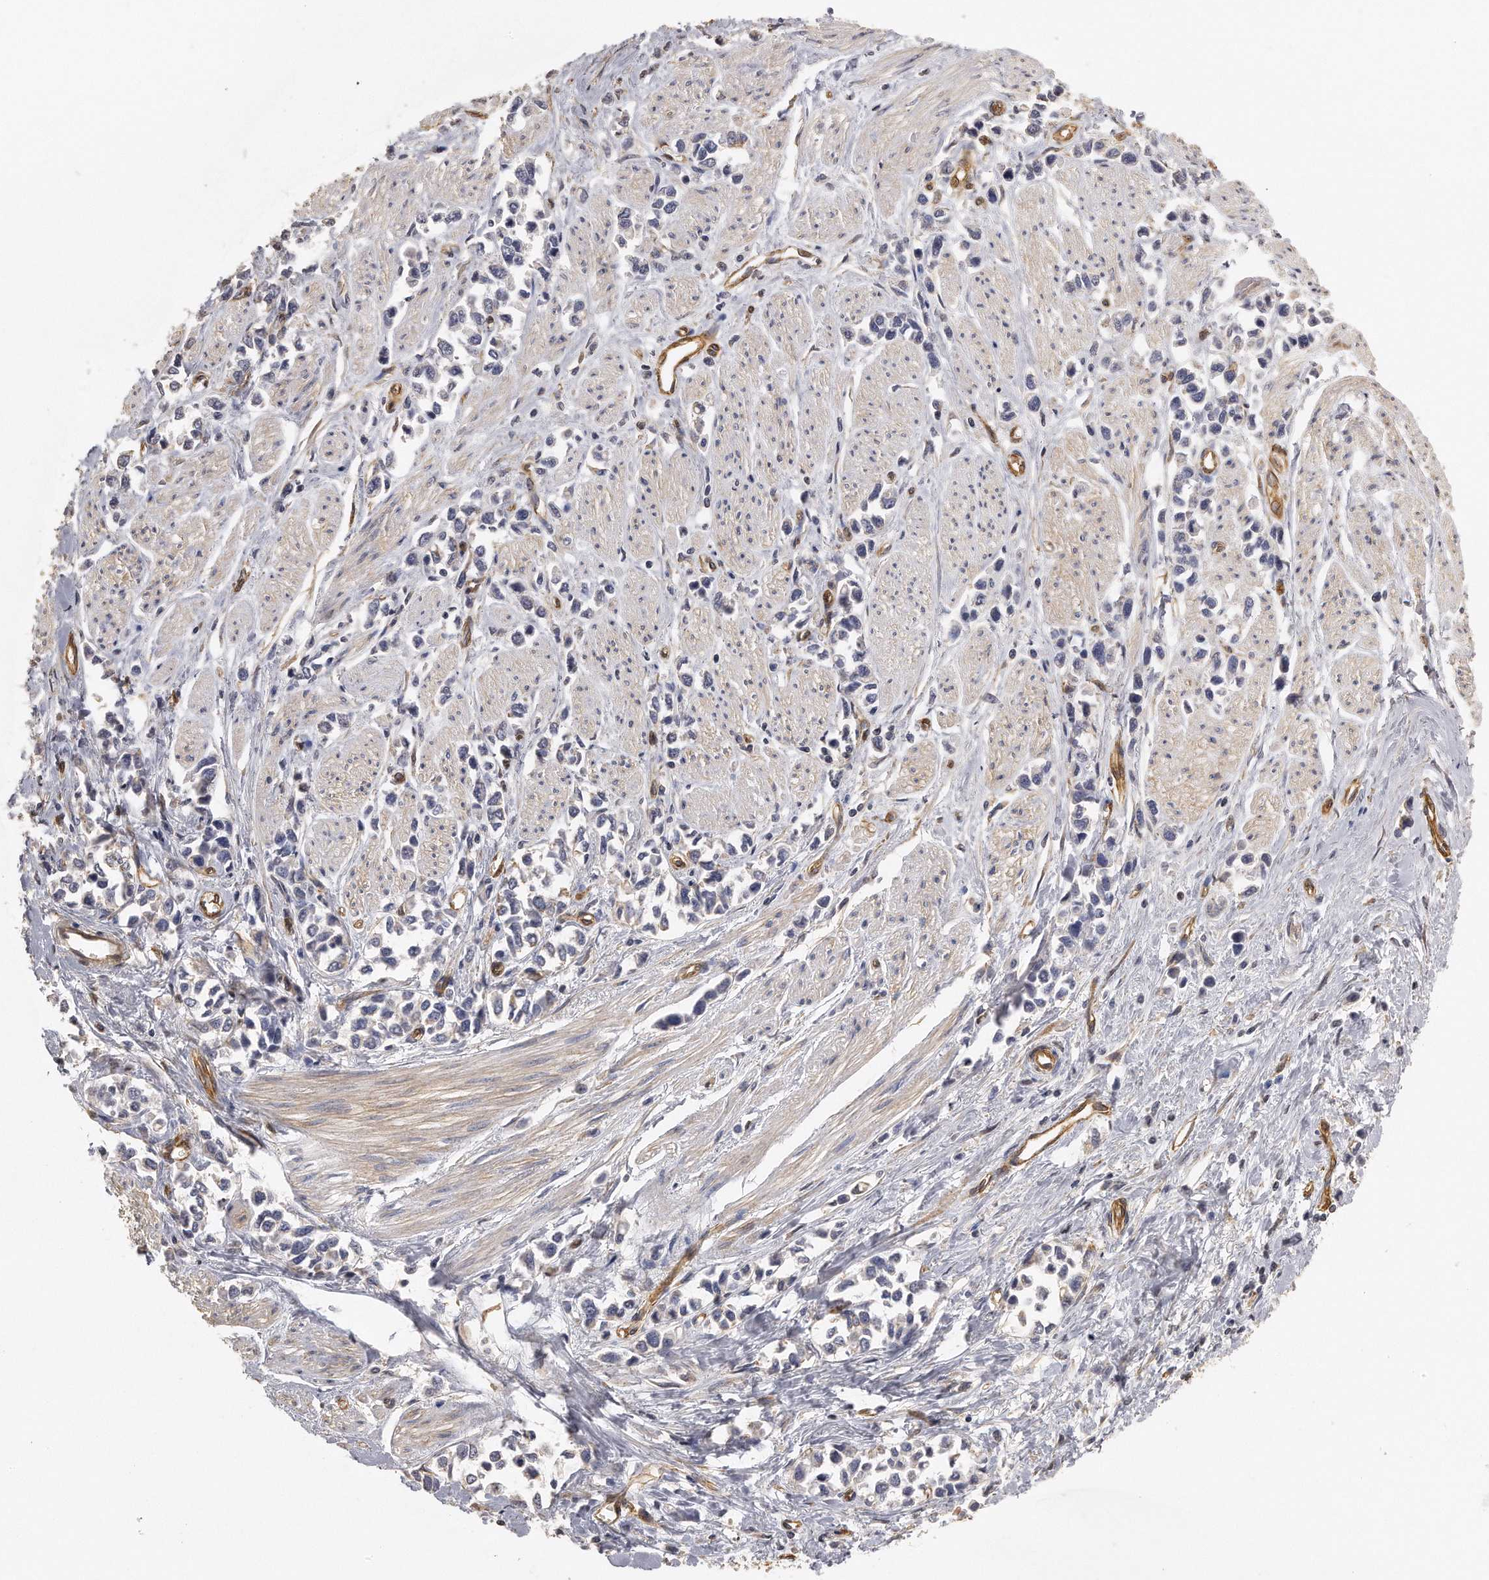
{"staining": {"intensity": "negative", "quantity": "none", "location": "none"}, "tissue": "stomach cancer", "cell_type": "Tumor cells", "image_type": "cancer", "snomed": [{"axis": "morphology", "description": "Adenocarcinoma, NOS"}, {"axis": "topography", "description": "Stomach, upper"}], "caption": "High magnification brightfield microscopy of stomach adenocarcinoma stained with DAB (3,3'-diaminobenzidine) (brown) and counterstained with hematoxylin (blue): tumor cells show no significant staining.", "gene": "CHST7", "patient": {"sex": "male", "age": 76}}